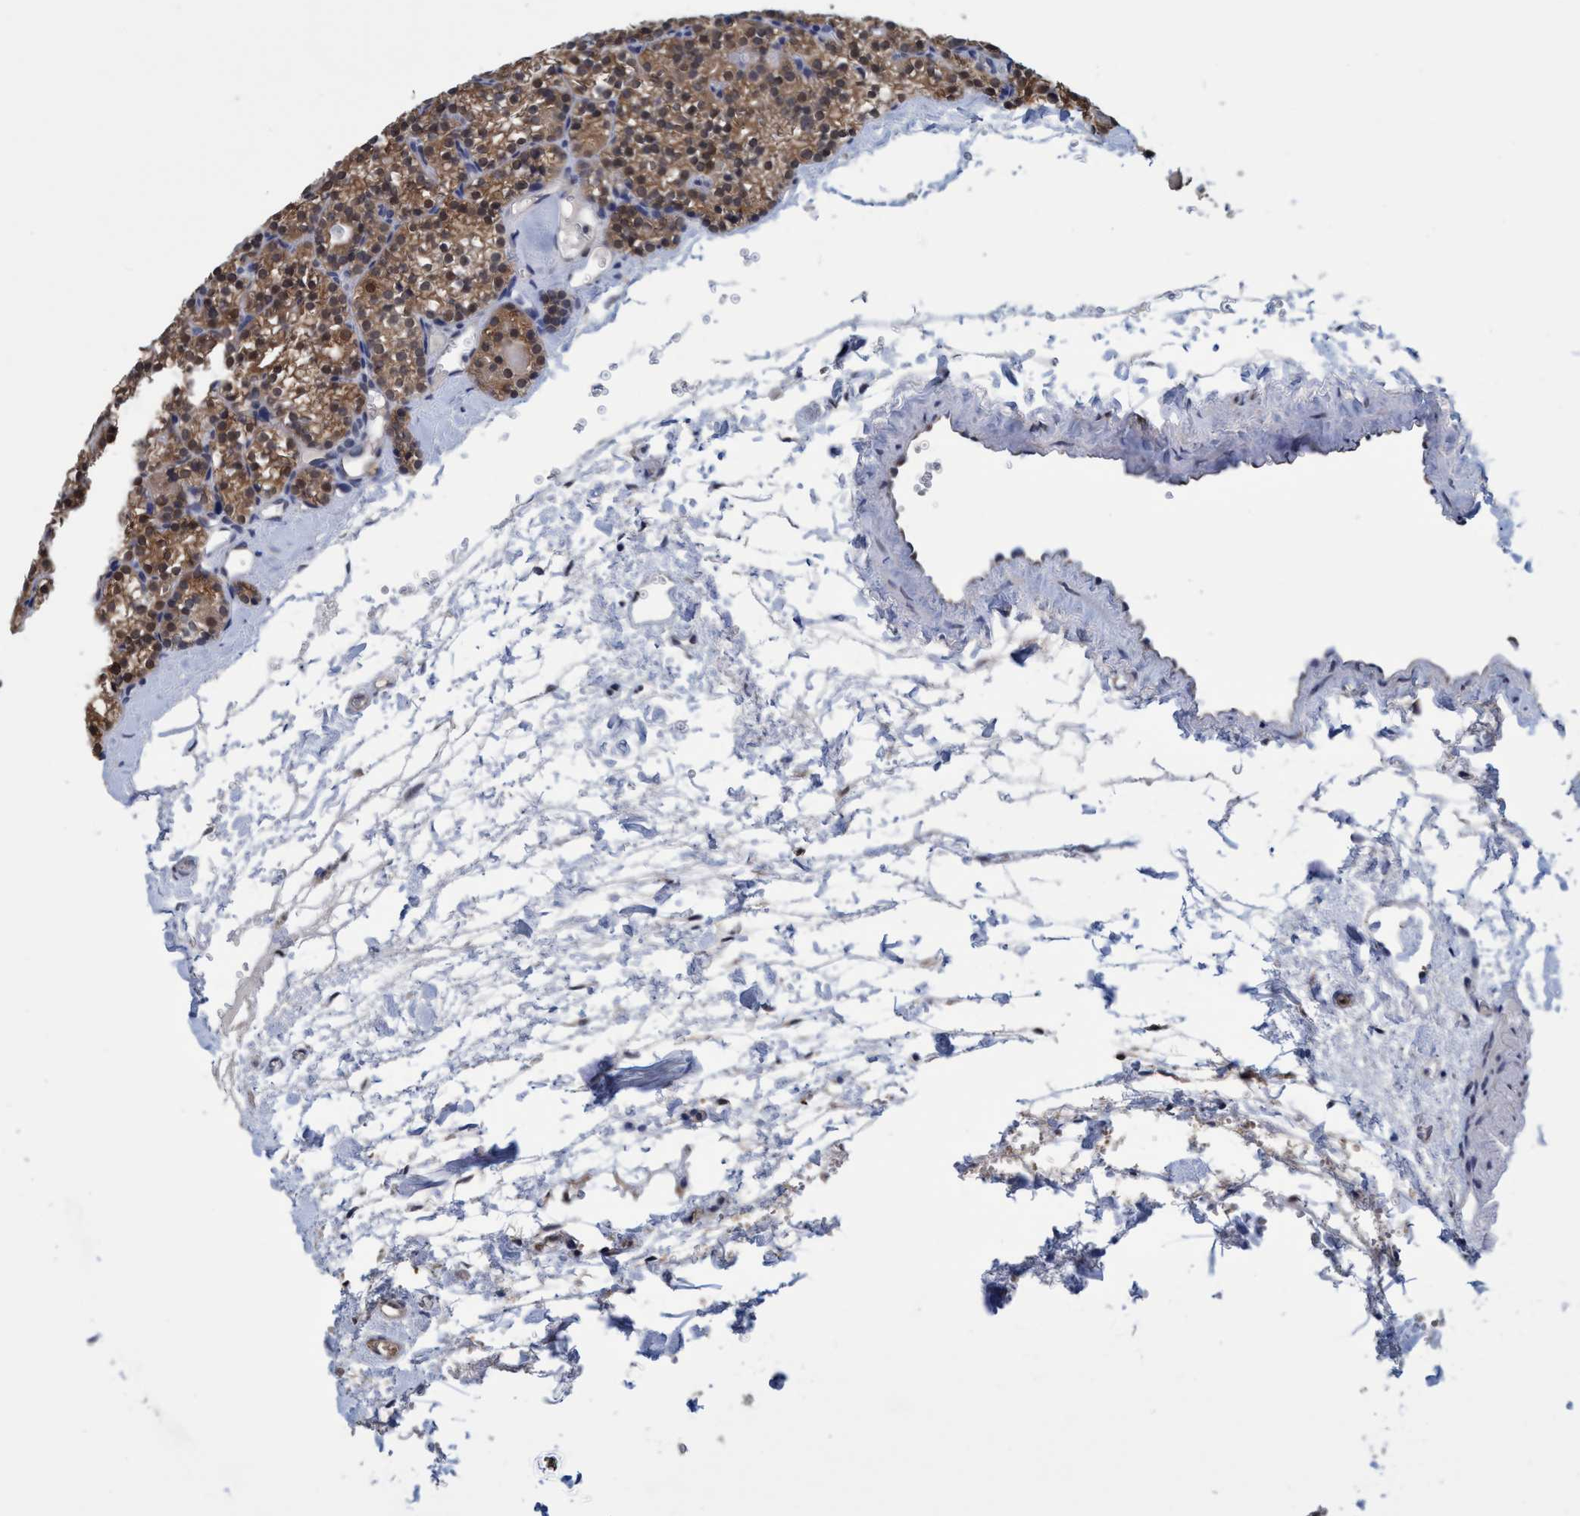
{"staining": {"intensity": "moderate", "quantity": ">75%", "location": "cytoplasmic/membranous,nuclear"}, "tissue": "parathyroid gland", "cell_type": "Glandular cells", "image_type": "normal", "snomed": [{"axis": "morphology", "description": "Normal tissue, NOS"}, {"axis": "topography", "description": "Parathyroid gland"}], "caption": "DAB immunohistochemical staining of benign parathyroid gland shows moderate cytoplasmic/membranous,nuclear protein staining in approximately >75% of glandular cells.", "gene": "PSMD12", "patient": {"sex": "female", "age": 64}}